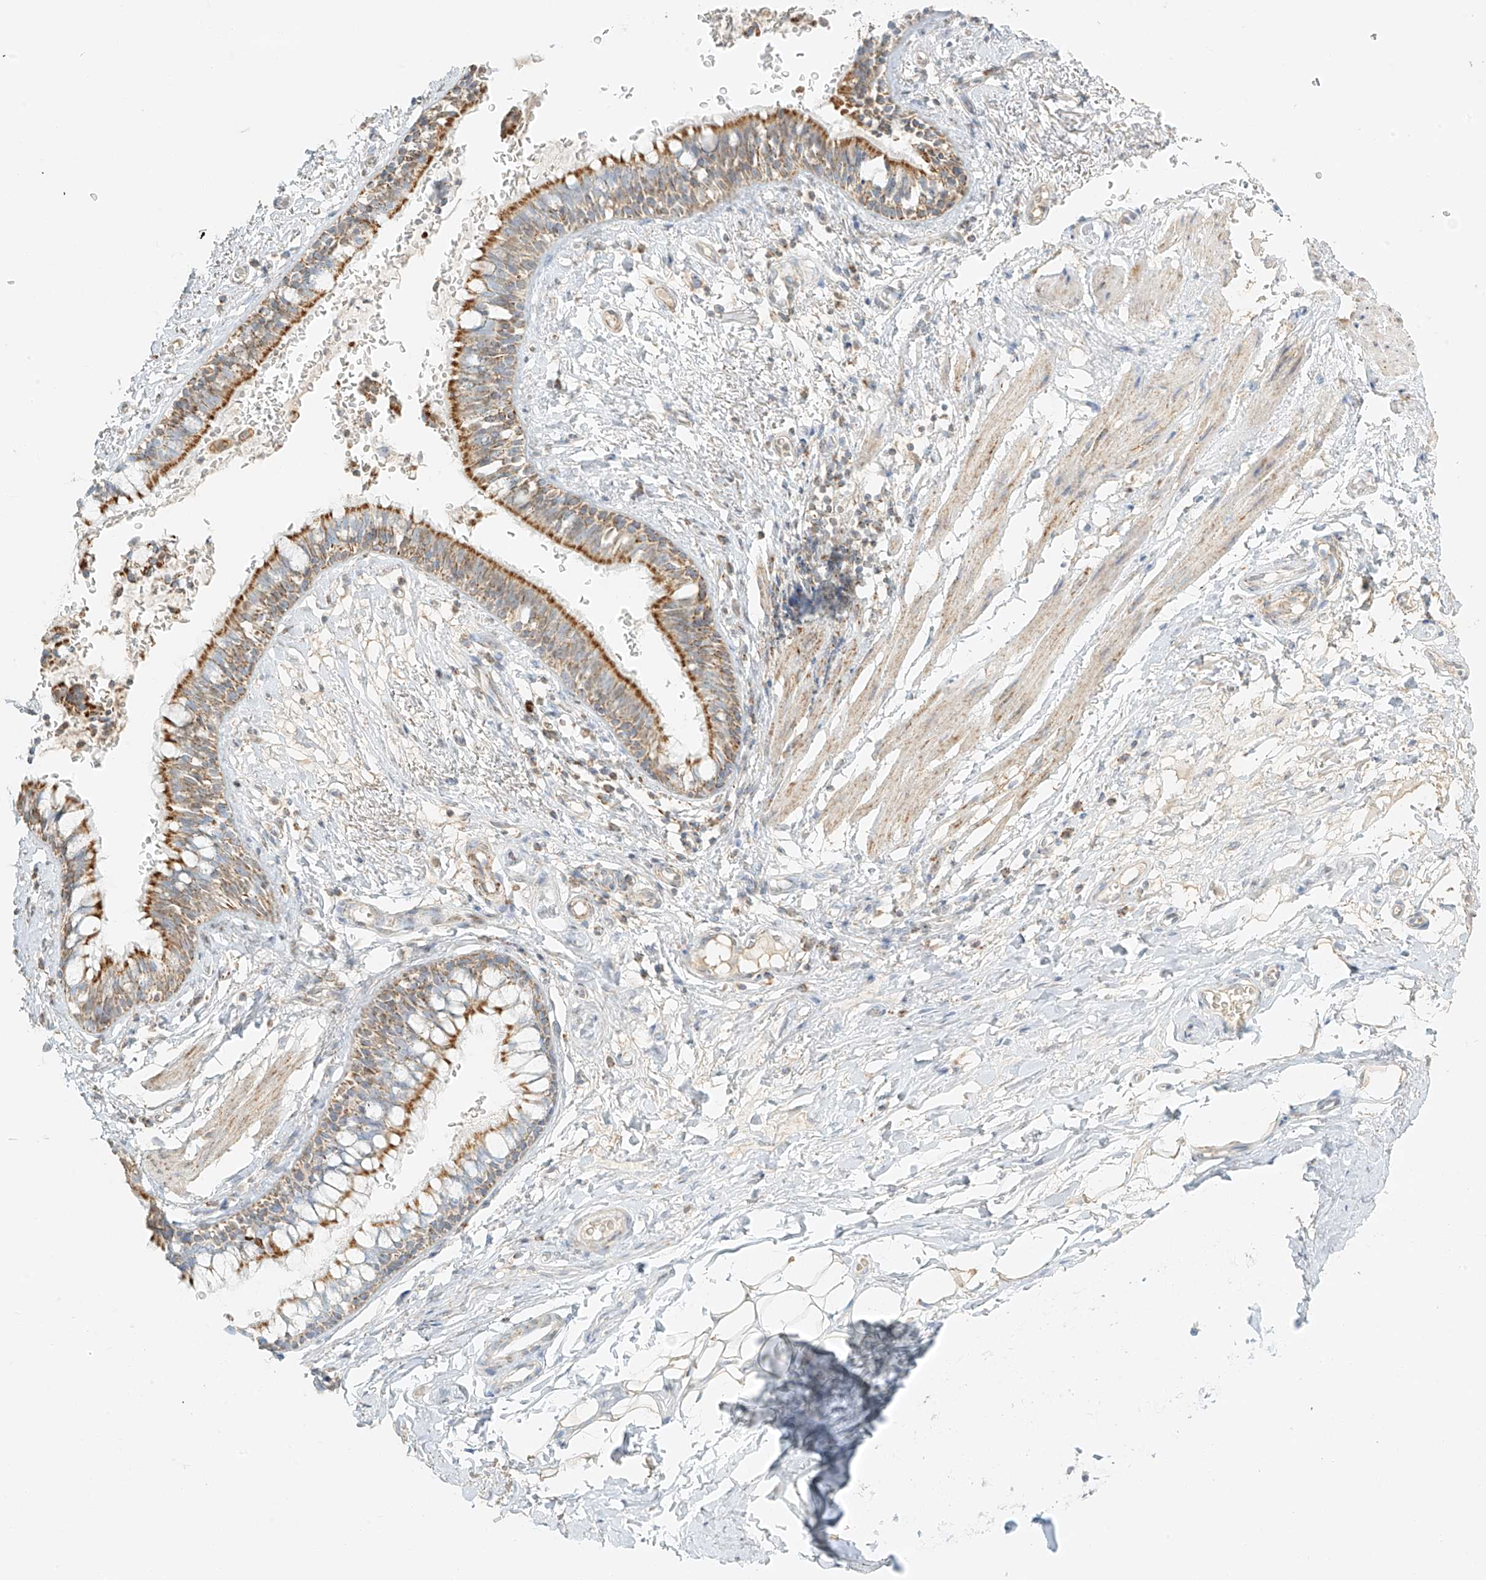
{"staining": {"intensity": "moderate", "quantity": ">75%", "location": "cytoplasmic/membranous"}, "tissue": "bronchus", "cell_type": "Respiratory epithelial cells", "image_type": "normal", "snomed": [{"axis": "morphology", "description": "Normal tissue, NOS"}, {"axis": "topography", "description": "Cartilage tissue"}, {"axis": "topography", "description": "Bronchus"}], "caption": "DAB immunohistochemical staining of benign human bronchus shows moderate cytoplasmic/membranous protein staining in about >75% of respiratory epithelial cells.", "gene": "MIPEP", "patient": {"sex": "female", "age": 36}}